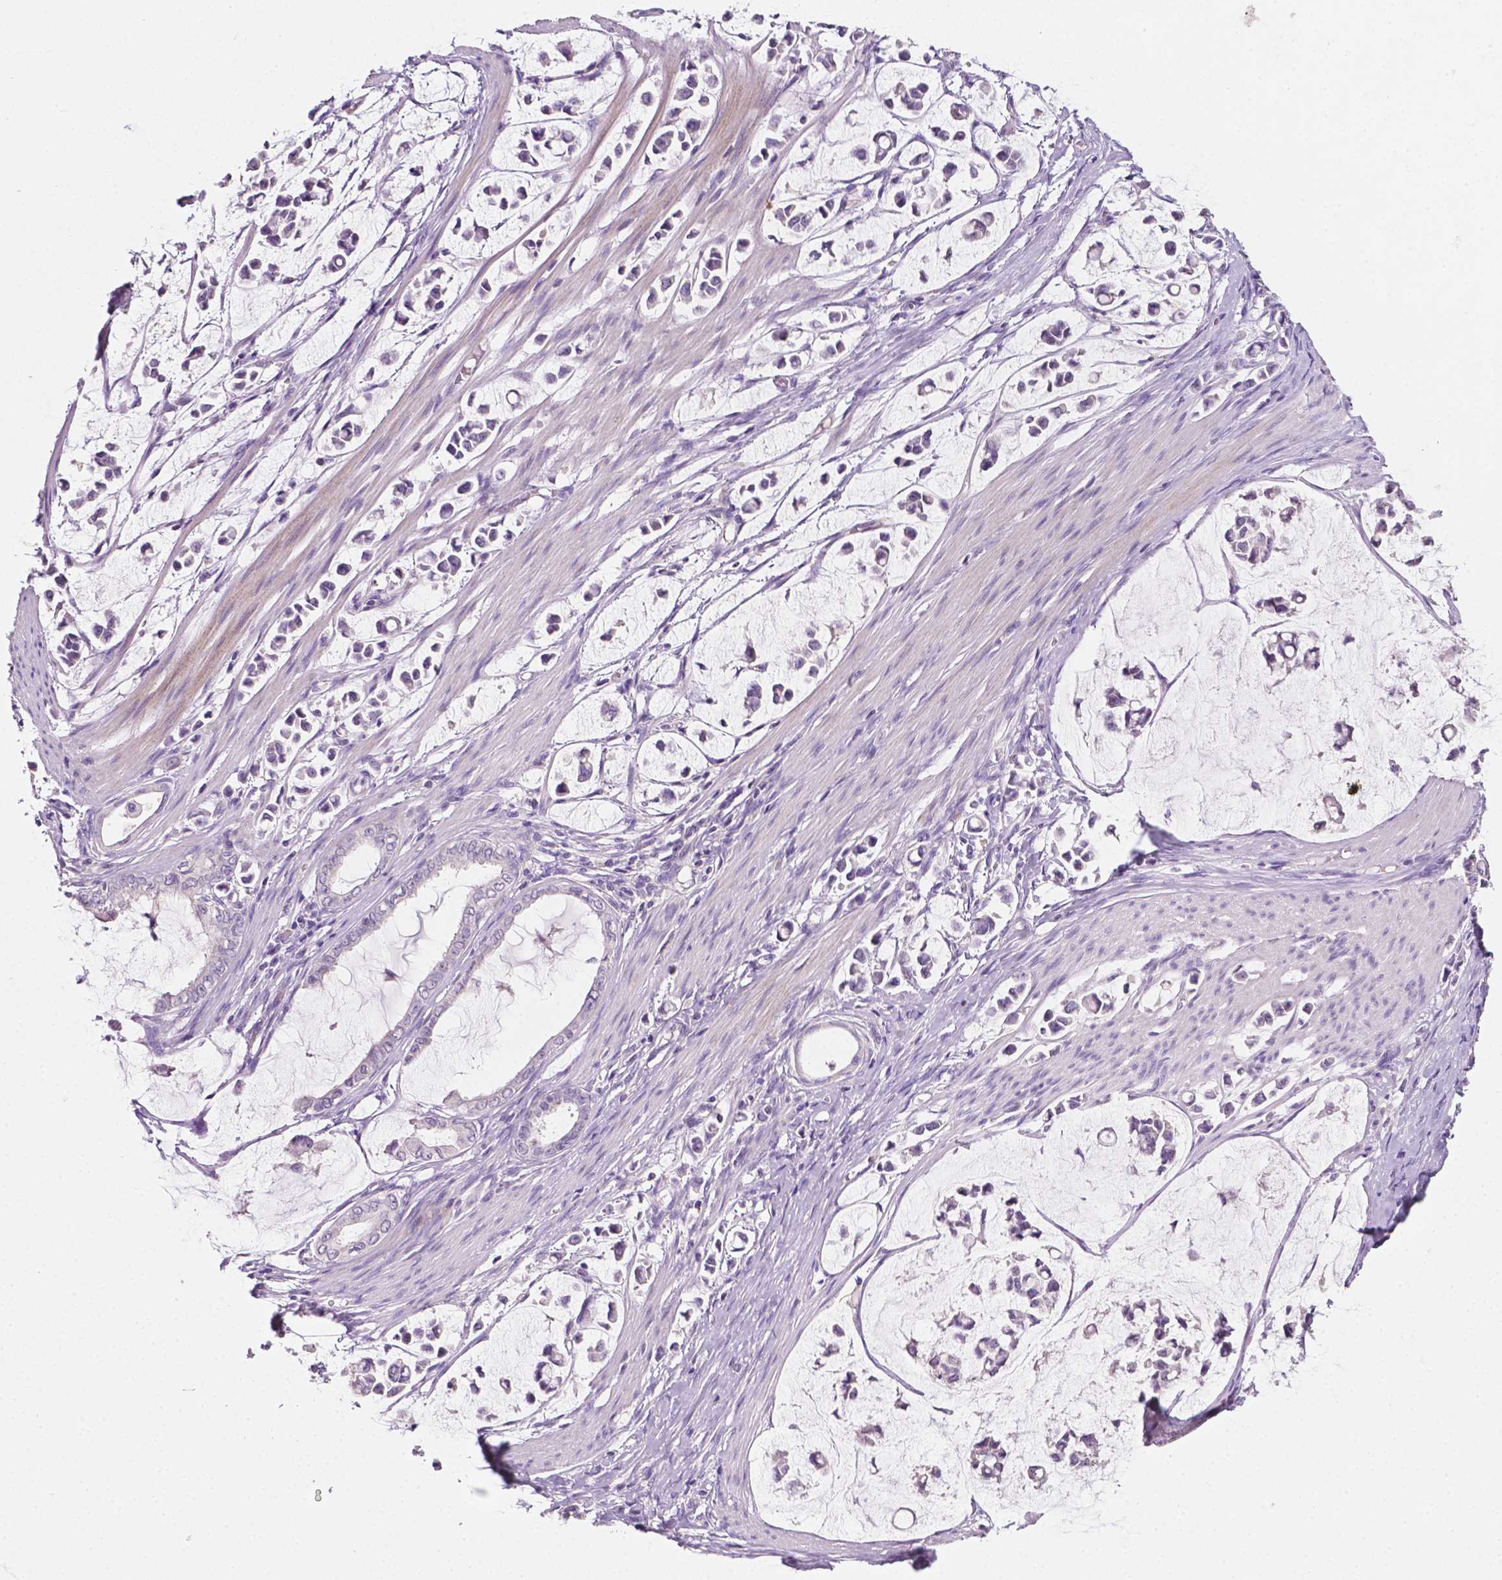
{"staining": {"intensity": "negative", "quantity": "none", "location": "none"}, "tissue": "stomach cancer", "cell_type": "Tumor cells", "image_type": "cancer", "snomed": [{"axis": "morphology", "description": "Adenocarcinoma, NOS"}, {"axis": "topography", "description": "Stomach"}], "caption": "Stomach adenocarcinoma was stained to show a protein in brown. There is no significant positivity in tumor cells.", "gene": "EGFR", "patient": {"sex": "male", "age": 82}}